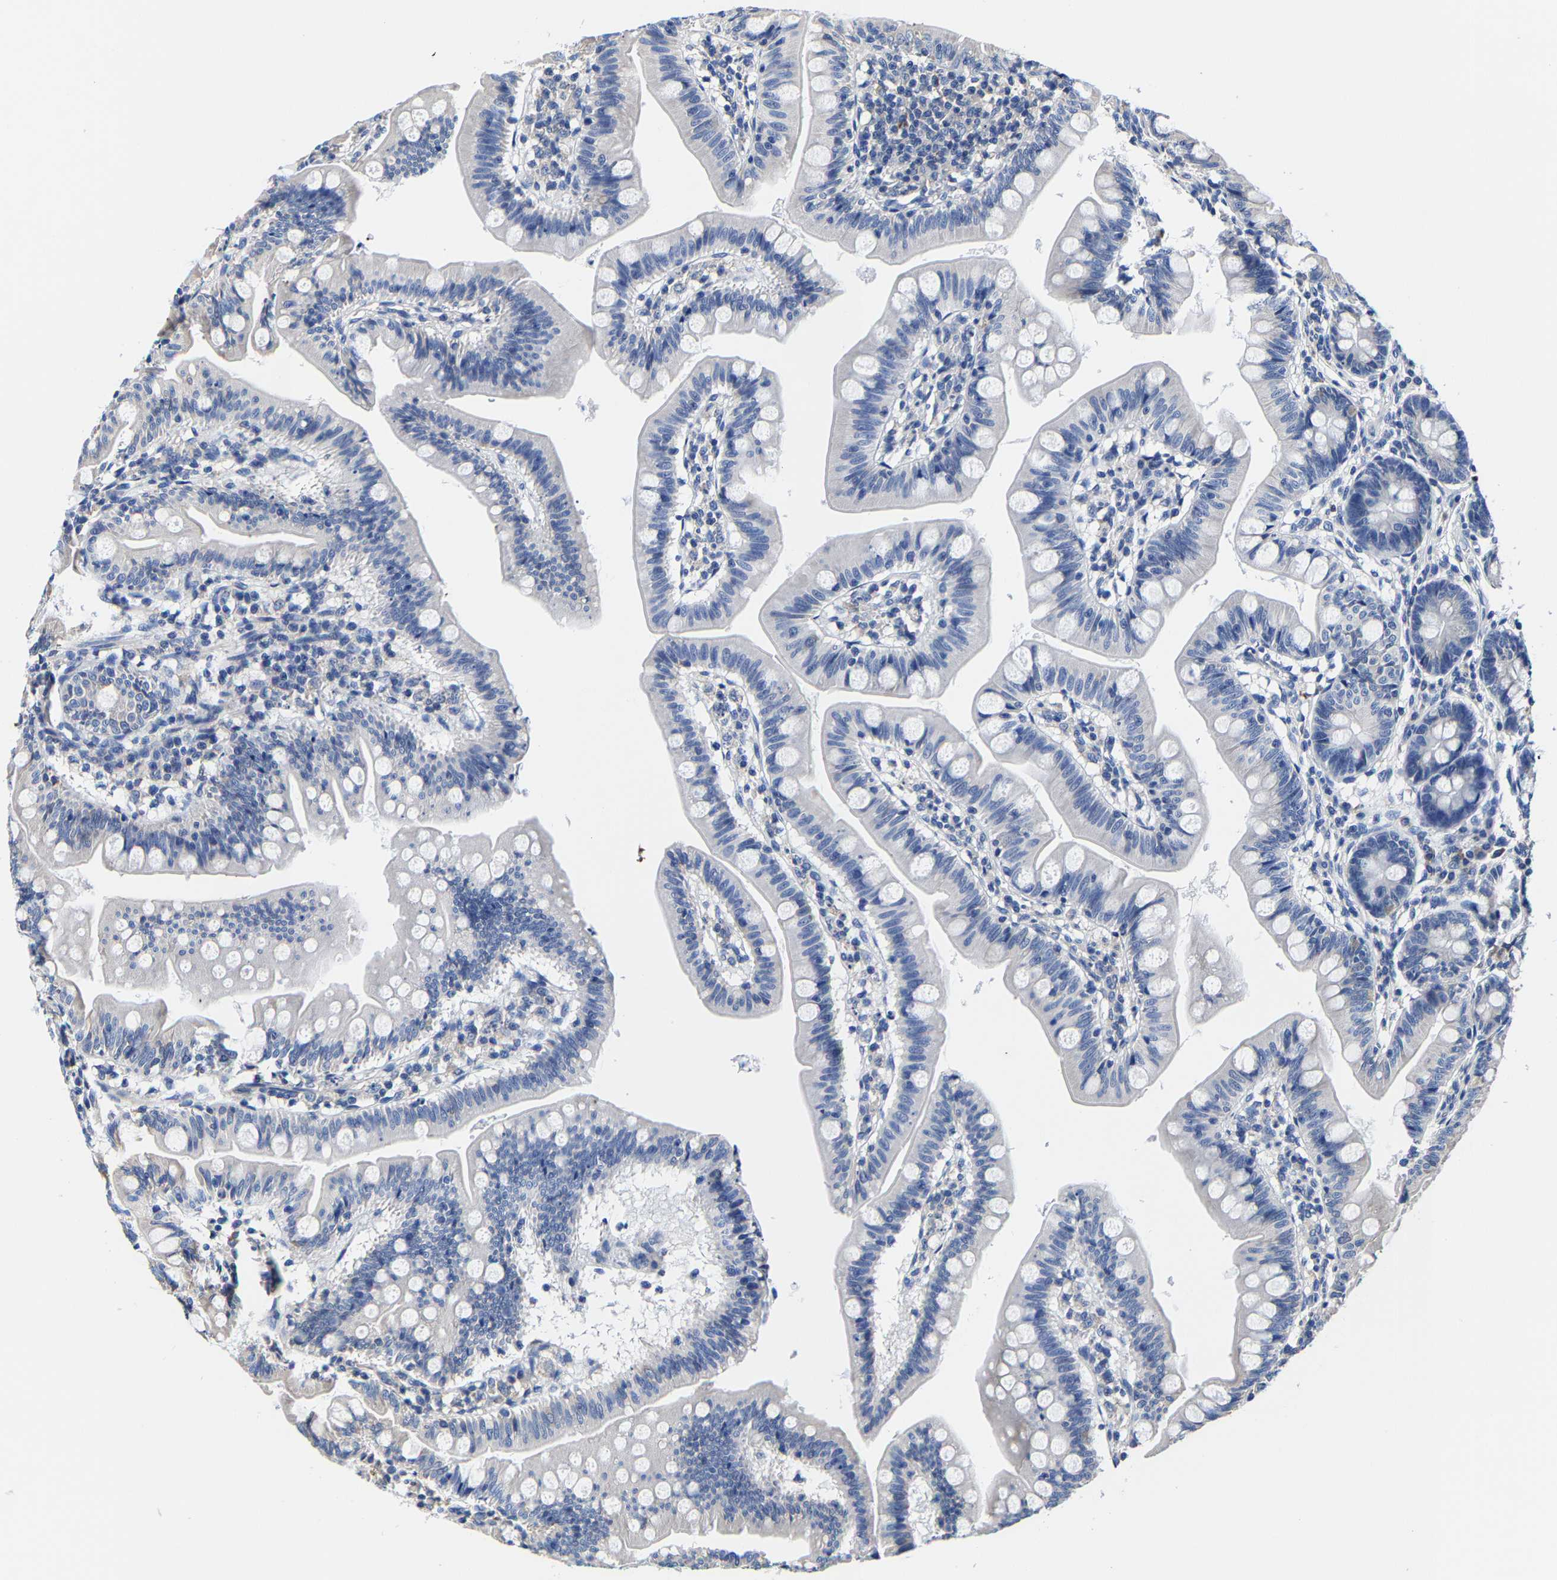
{"staining": {"intensity": "negative", "quantity": "none", "location": "none"}, "tissue": "small intestine", "cell_type": "Glandular cells", "image_type": "normal", "snomed": [{"axis": "morphology", "description": "Normal tissue, NOS"}, {"axis": "topography", "description": "Small intestine"}], "caption": "A histopathology image of small intestine stained for a protein reveals no brown staining in glandular cells. The staining was performed using DAB to visualize the protein expression in brown, while the nuclei were stained in blue with hematoxylin (Magnification: 20x).", "gene": "SRPK2", "patient": {"sex": "male", "age": 7}}